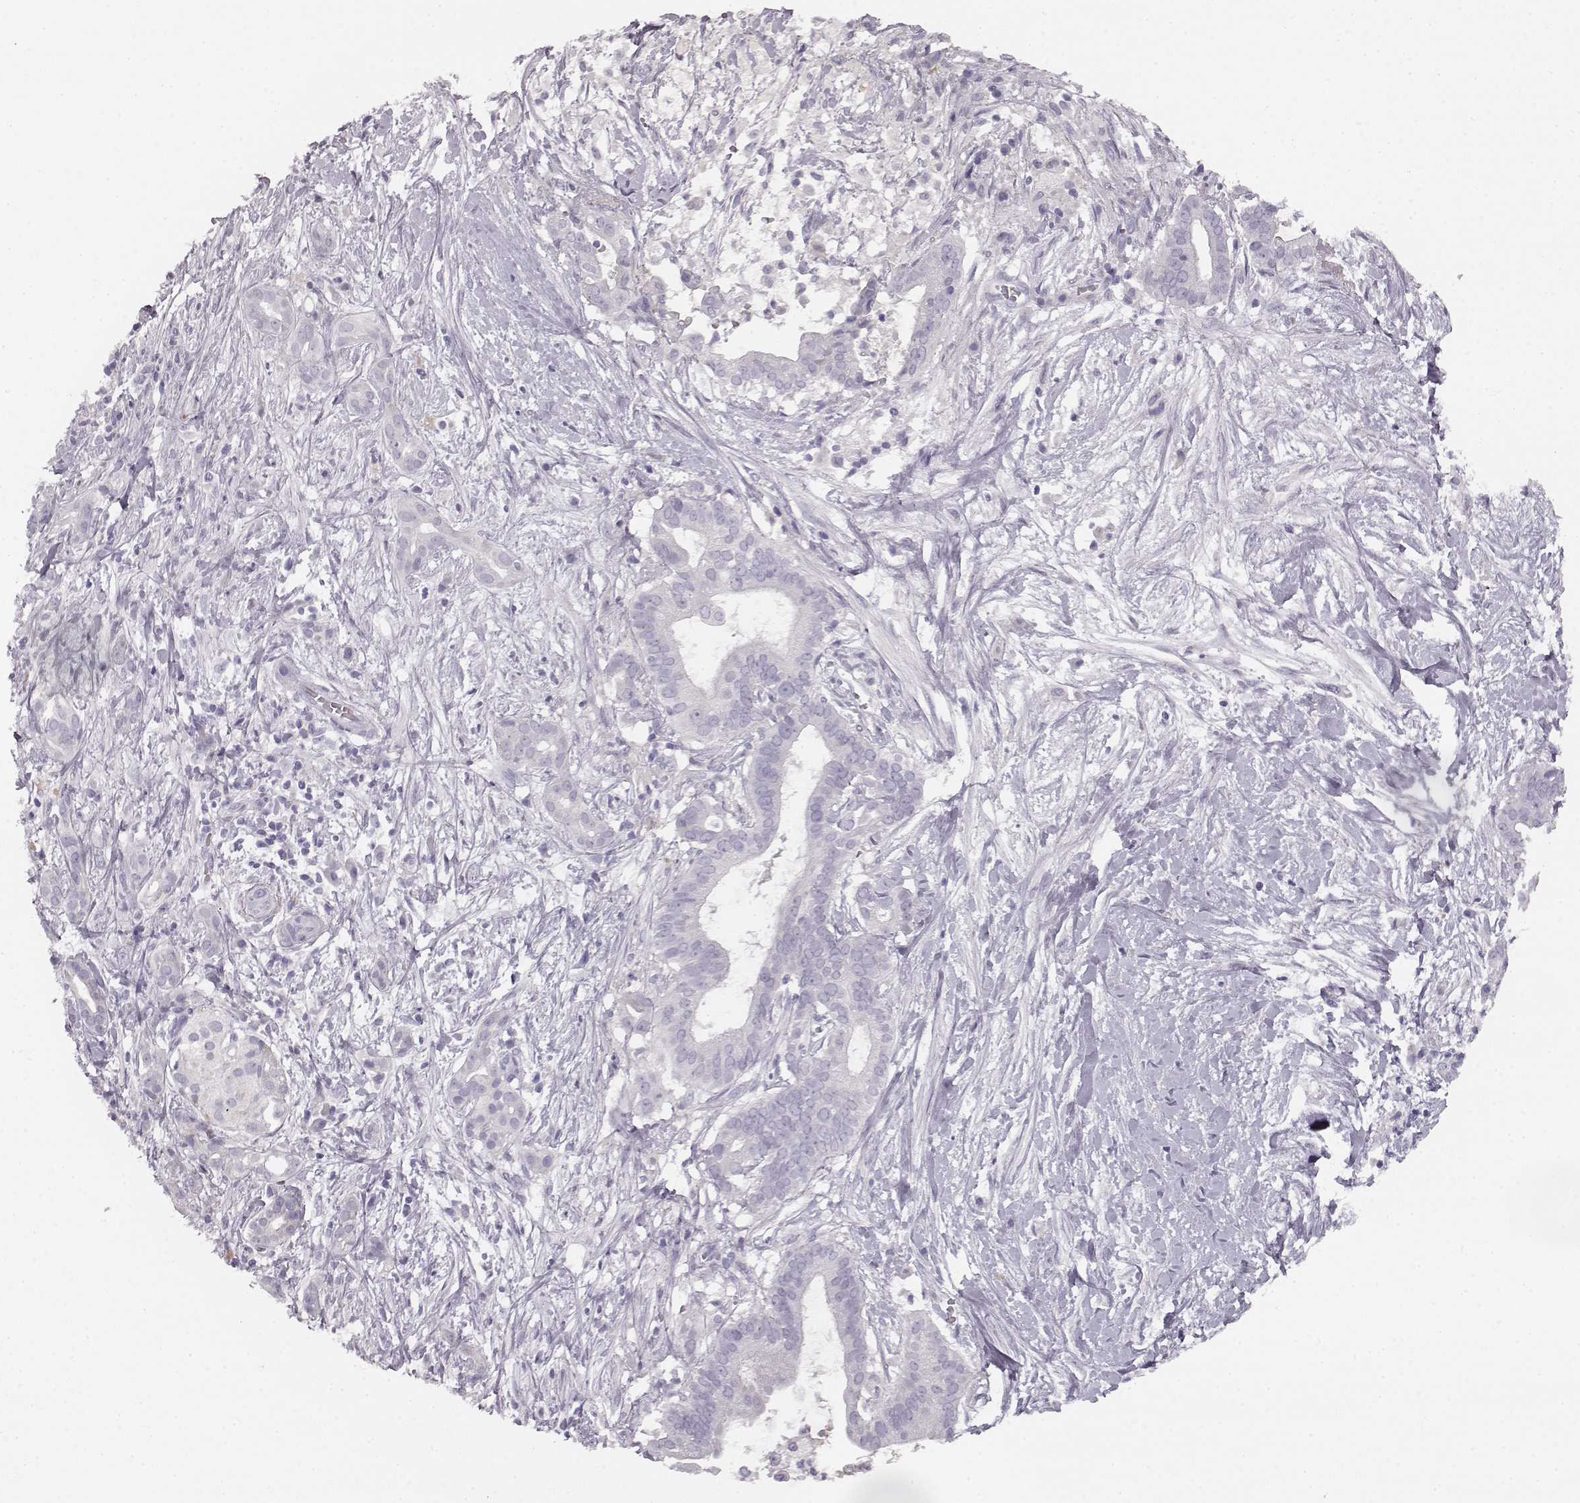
{"staining": {"intensity": "negative", "quantity": "none", "location": "none"}, "tissue": "pancreatic cancer", "cell_type": "Tumor cells", "image_type": "cancer", "snomed": [{"axis": "morphology", "description": "Adenocarcinoma, NOS"}, {"axis": "topography", "description": "Pancreas"}], "caption": "Micrograph shows no significant protein expression in tumor cells of pancreatic cancer (adenocarcinoma).", "gene": "KIAA0319", "patient": {"sex": "male", "age": 61}}